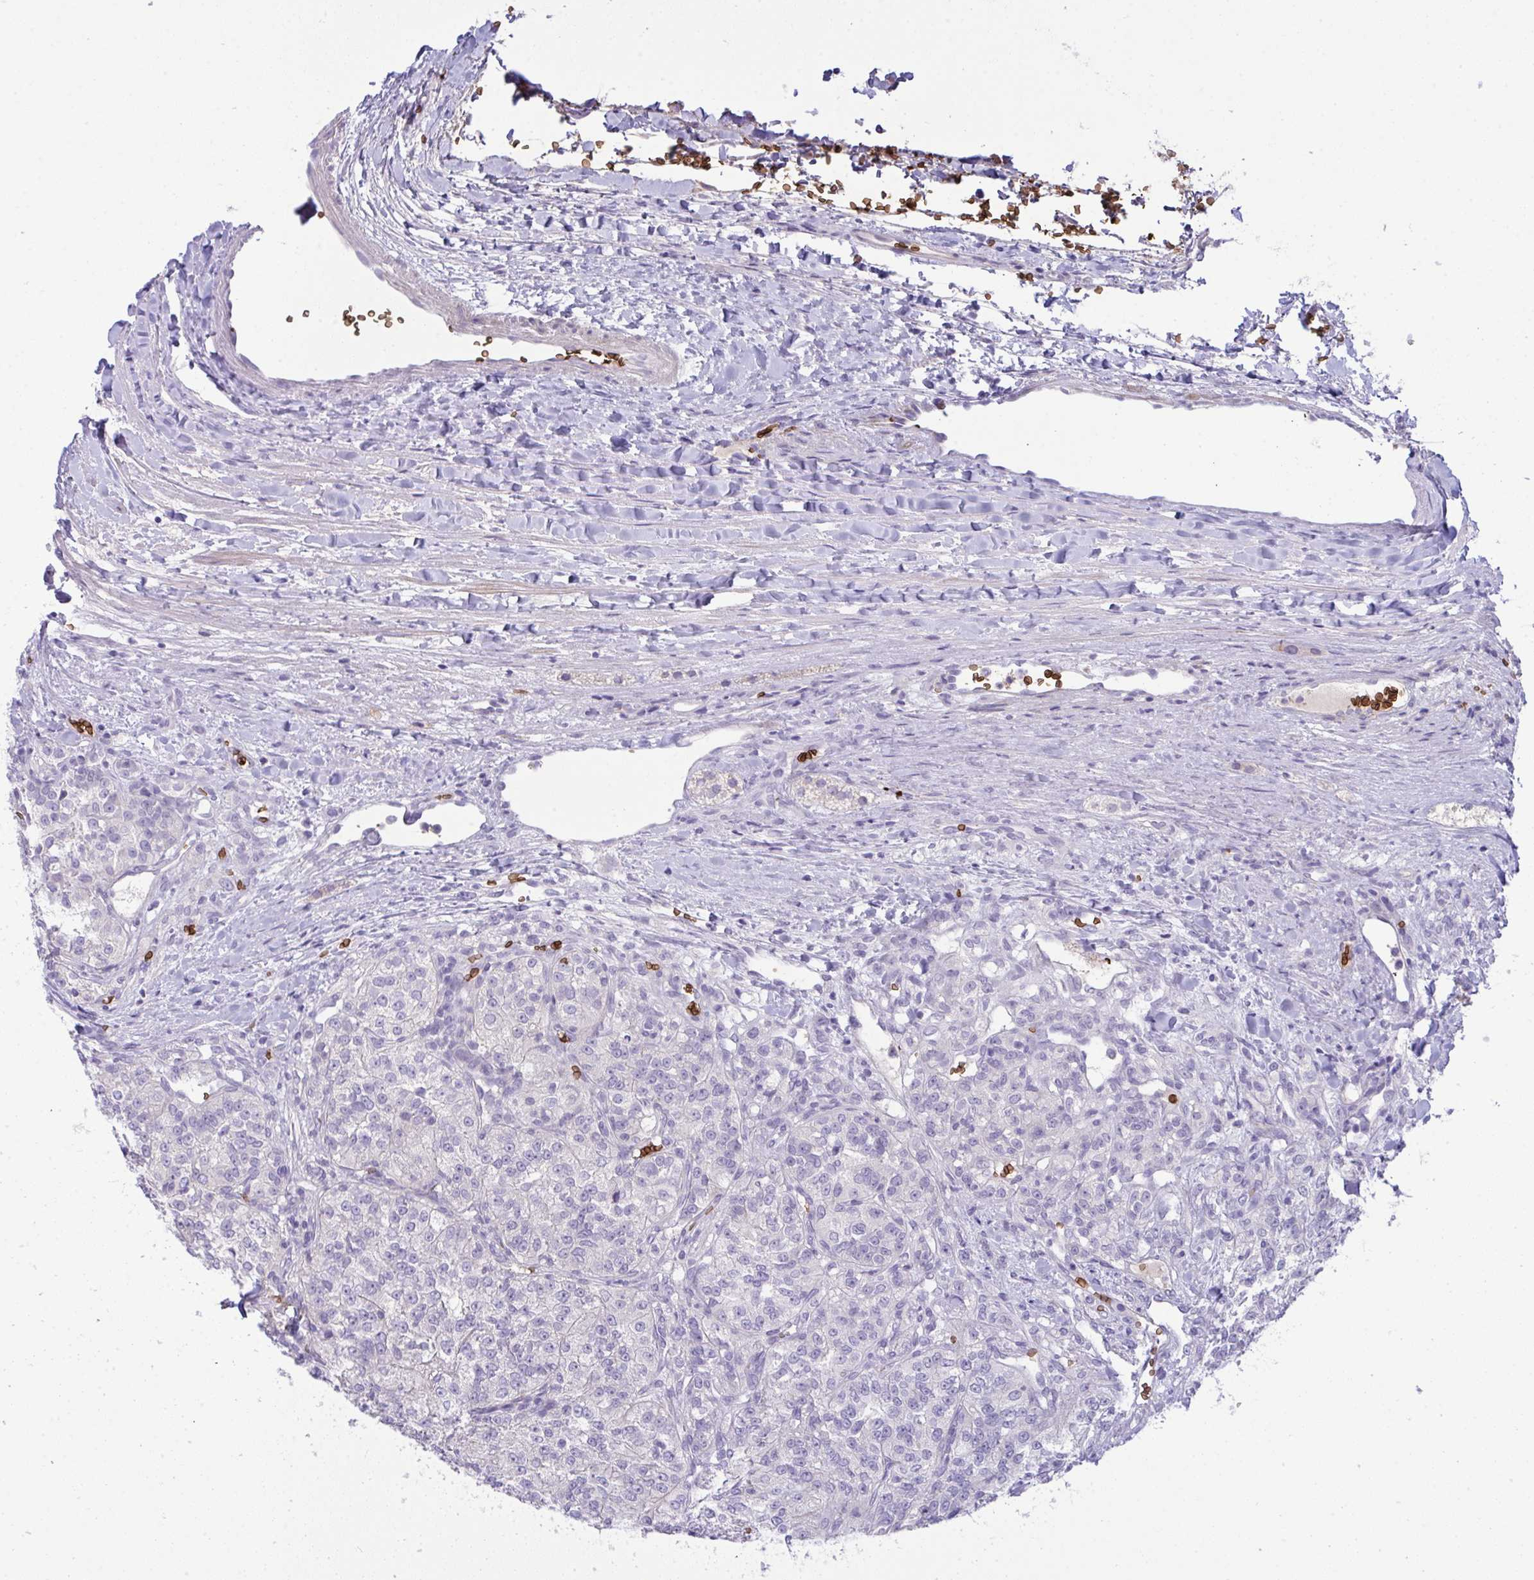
{"staining": {"intensity": "negative", "quantity": "none", "location": "none"}, "tissue": "renal cancer", "cell_type": "Tumor cells", "image_type": "cancer", "snomed": [{"axis": "morphology", "description": "Adenocarcinoma, NOS"}, {"axis": "topography", "description": "Kidney"}], "caption": "High magnification brightfield microscopy of renal cancer (adenocarcinoma) stained with DAB (3,3'-diaminobenzidine) (brown) and counterstained with hematoxylin (blue): tumor cells show no significant expression. The staining is performed using DAB brown chromogen with nuclei counter-stained in using hematoxylin.", "gene": "SPTB", "patient": {"sex": "female", "age": 63}}